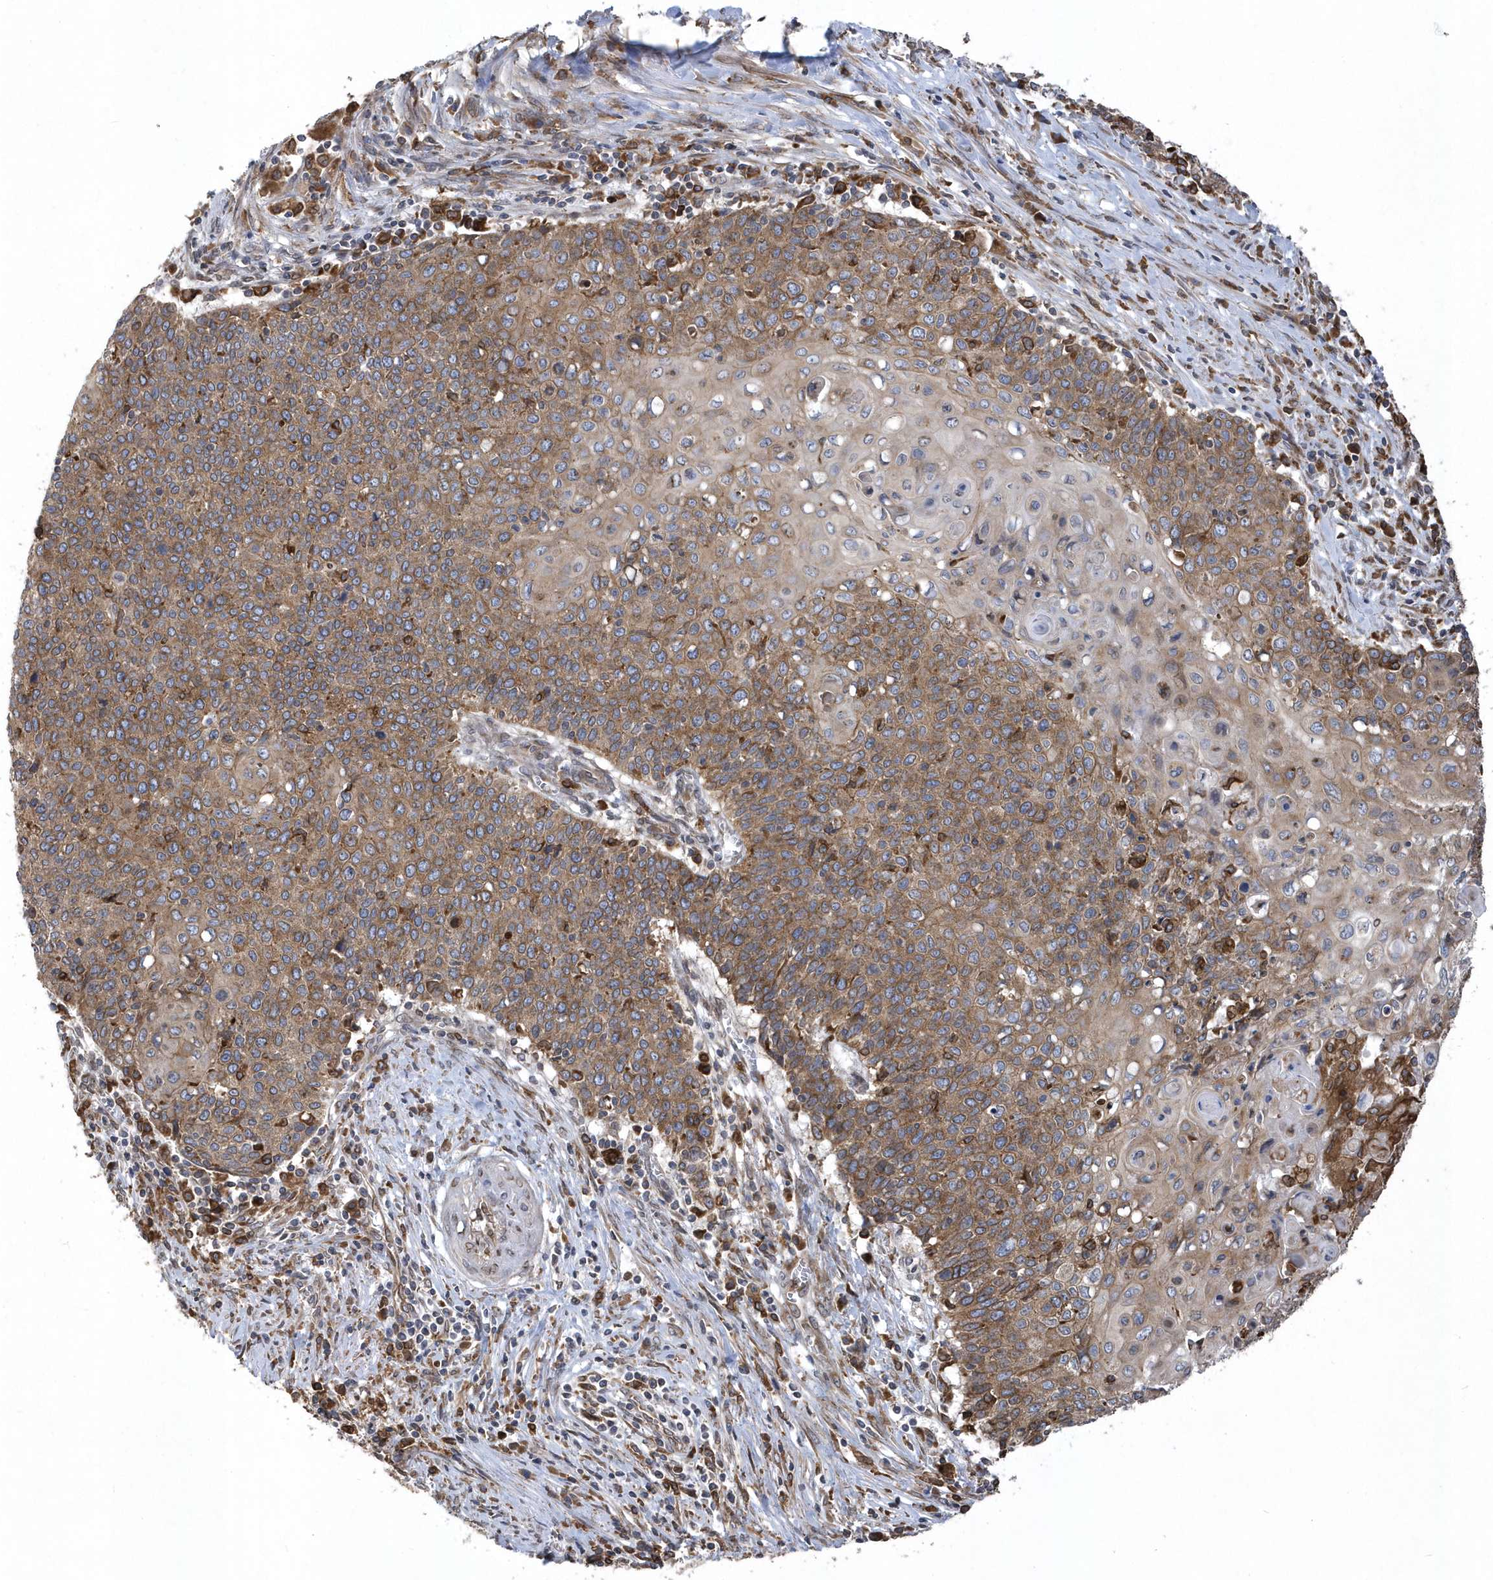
{"staining": {"intensity": "moderate", "quantity": ">75%", "location": "cytoplasmic/membranous"}, "tissue": "cervical cancer", "cell_type": "Tumor cells", "image_type": "cancer", "snomed": [{"axis": "morphology", "description": "Squamous cell carcinoma, NOS"}, {"axis": "topography", "description": "Cervix"}], "caption": "The immunohistochemical stain labels moderate cytoplasmic/membranous positivity in tumor cells of squamous cell carcinoma (cervical) tissue.", "gene": "VAMP7", "patient": {"sex": "female", "age": 39}}